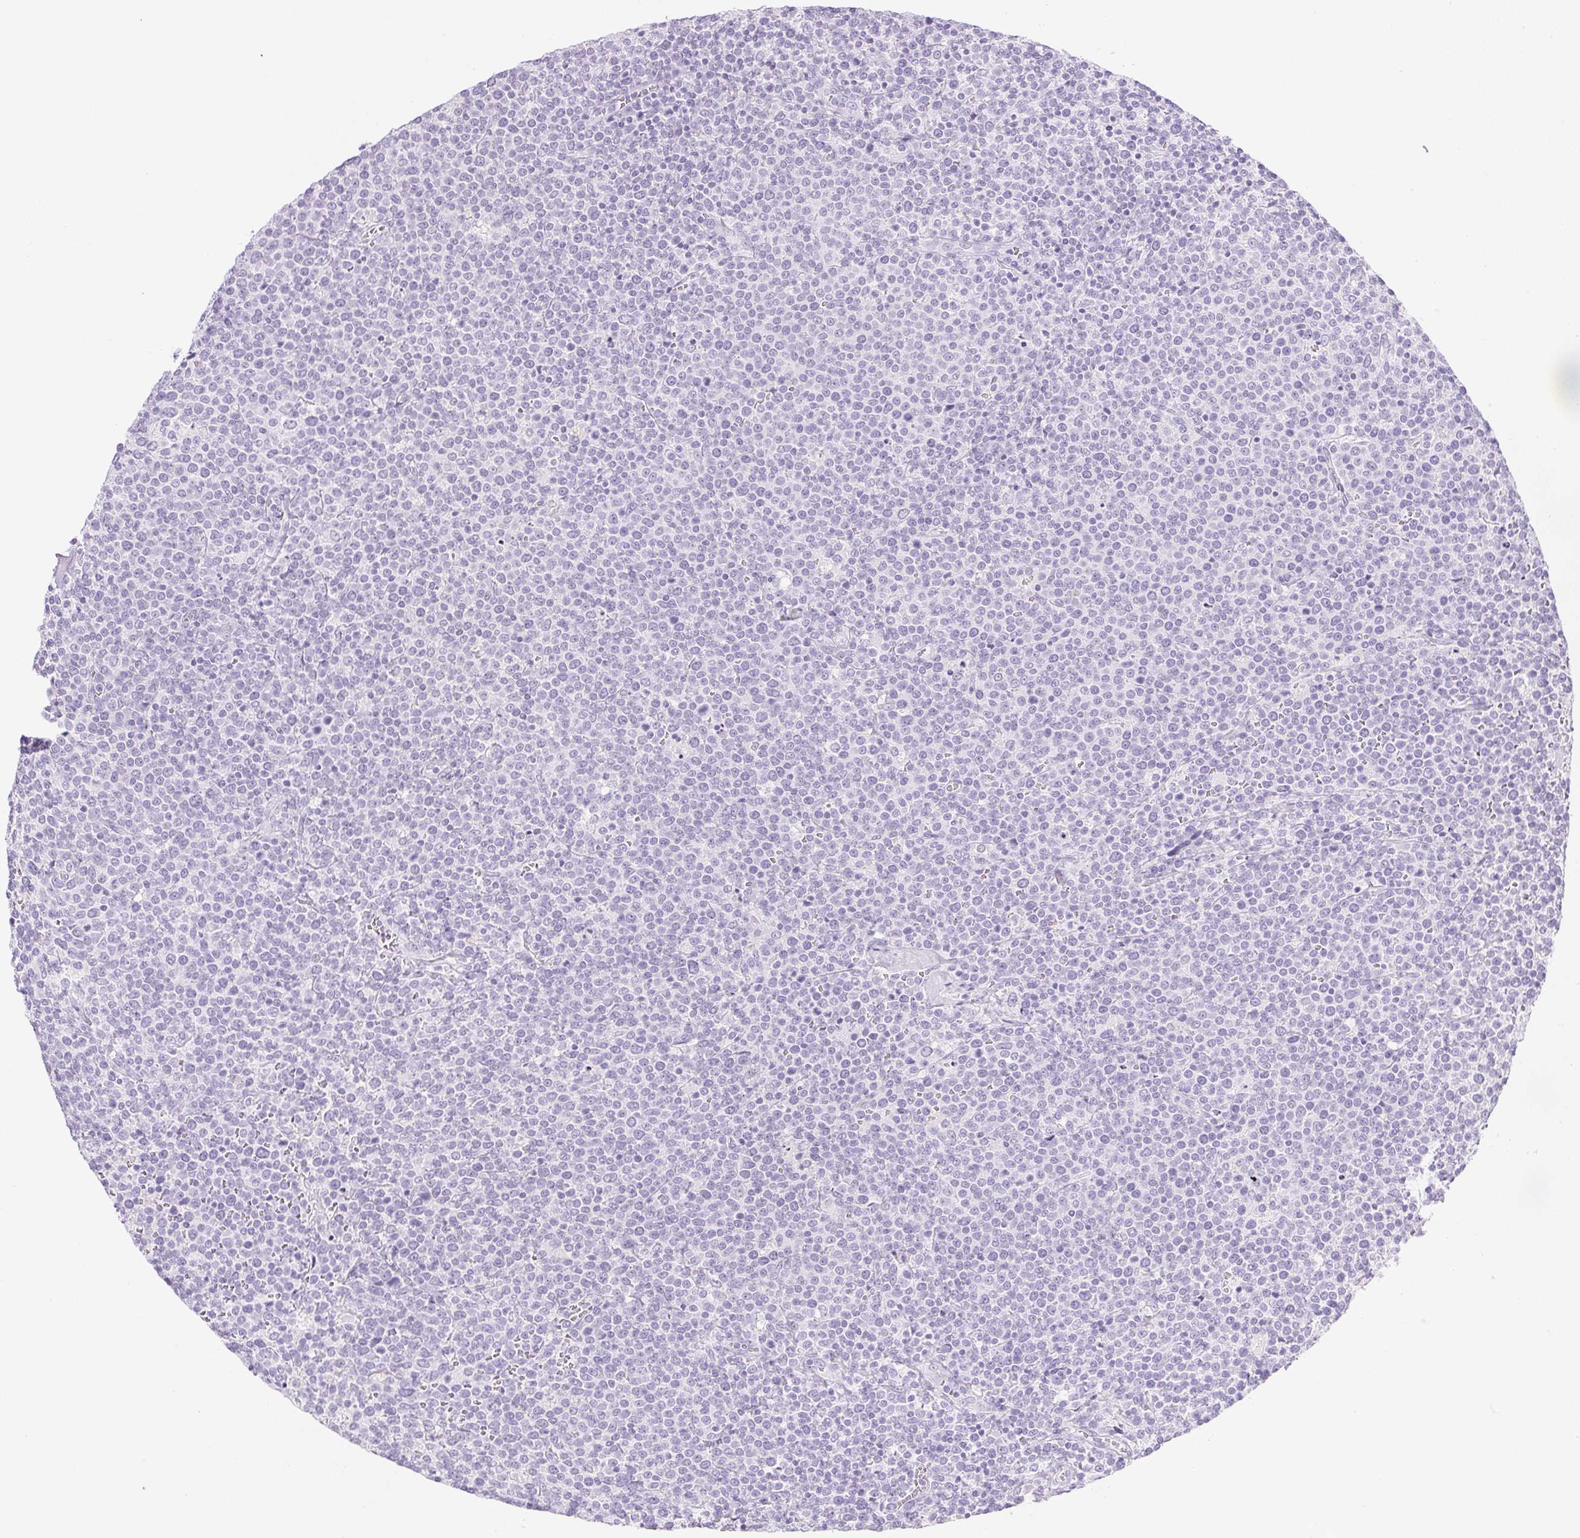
{"staining": {"intensity": "negative", "quantity": "none", "location": "none"}, "tissue": "lymphoma", "cell_type": "Tumor cells", "image_type": "cancer", "snomed": [{"axis": "morphology", "description": "Malignant lymphoma, non-Hodgkin's type, High grade"}, {"axis": "topography", "description": "Lymph node"}], "caption": "Lymphoma stained for a protein using IHC shows no expression tumor cells.", "gene": "CPB1", "patient": {"sex": "male", "age": 61}}